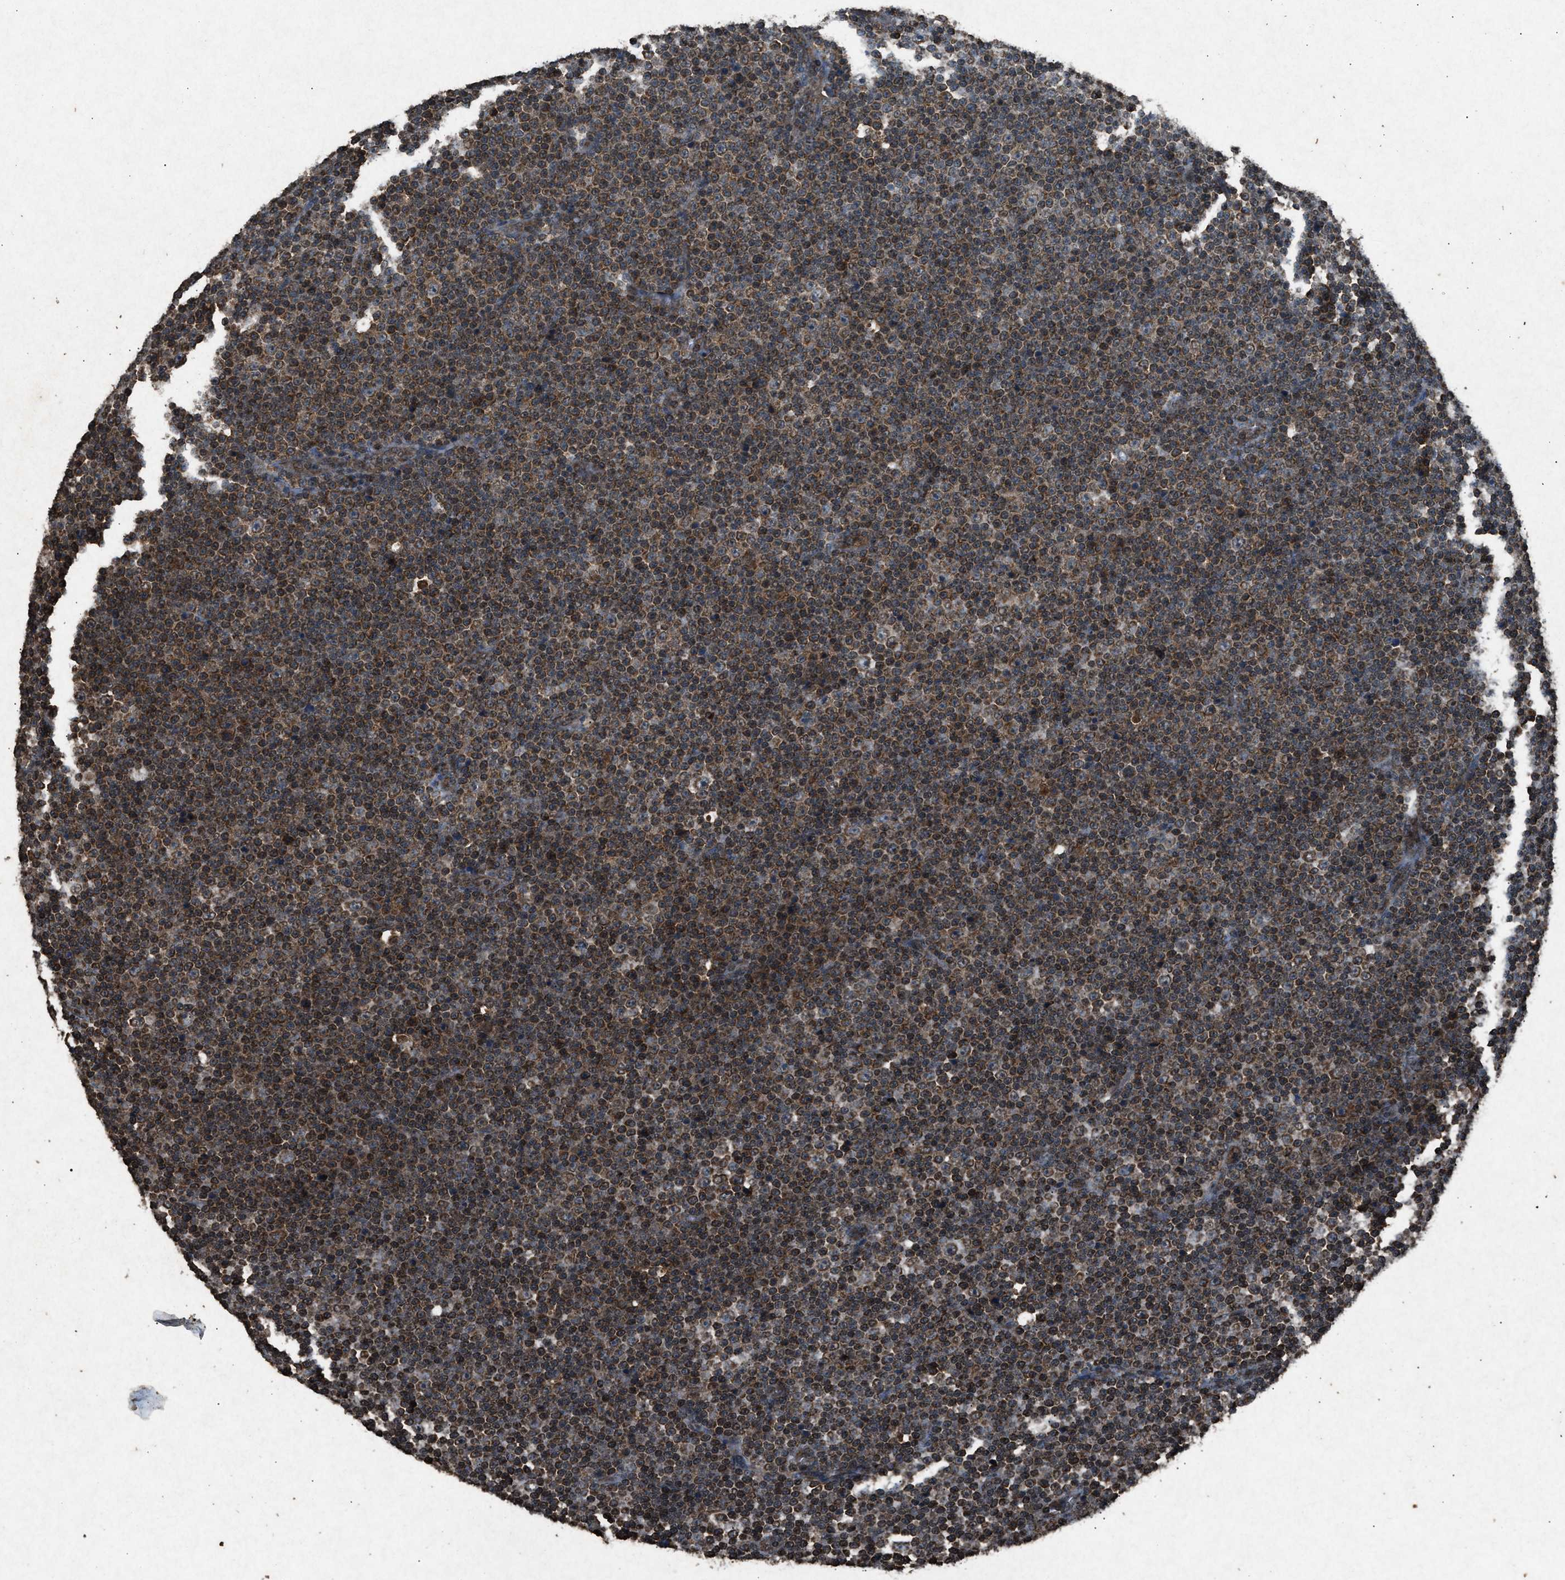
{"staining": {"intensity": "moderate", "quantity": ">75%", "location": "cytoplasmic/membranous"}, "tissue": "lymphoma", "cell_type": "Tumor cells", "image_type": "cancer", "snomed": [{"axis": "morphology", "description": "Malignant lymphoma, non-Hodgkin's type, Low grade"}, {"axis": "topography", "description": "Lymph node"}], "caption": "Human lymphoma stained with a protein marker demonstrates moderate staining in tumor cells.", "gene": "OAS1", "patient": {"sex": "female", "age": 67}}